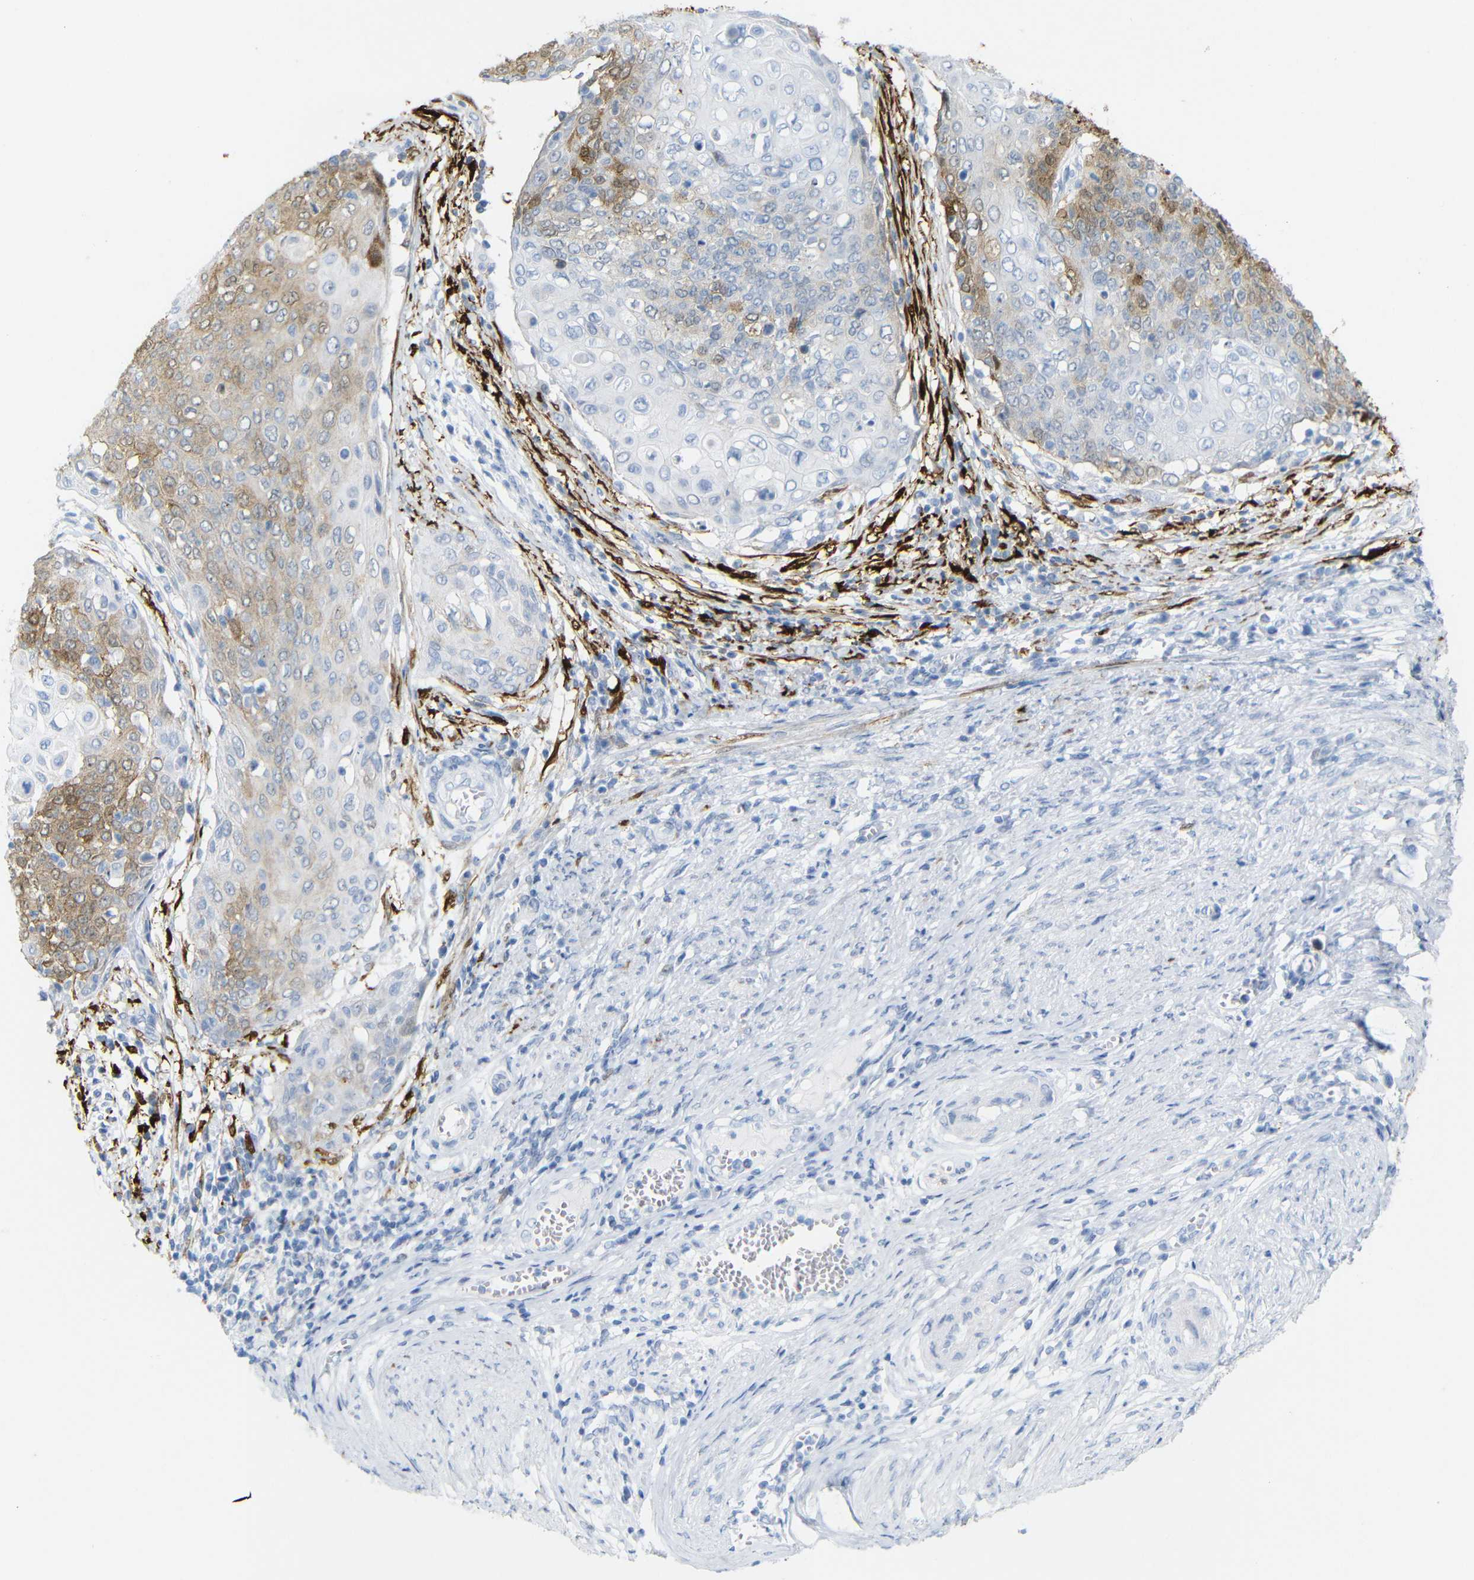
{"staining": {"intensity": "moderate", "quantity": "<25%", "location": "cytoplasmic/membranous"}, "tissue": "cervical cancer", "cell_type": "Tumor cells", "image_type": "cancer", "snomed": [{"axis": "morphology", "description": "Squamous cell carcinoma, NOS"}, {"axis": "topography", "description": "Cervix"}], "caption": "Human squamous cell carcinoma (cervical) stained with a protein marker displays moderate staining in tumor cells.", "gene": "MT1A", "patient": {"sex": "female", "age": 39}}